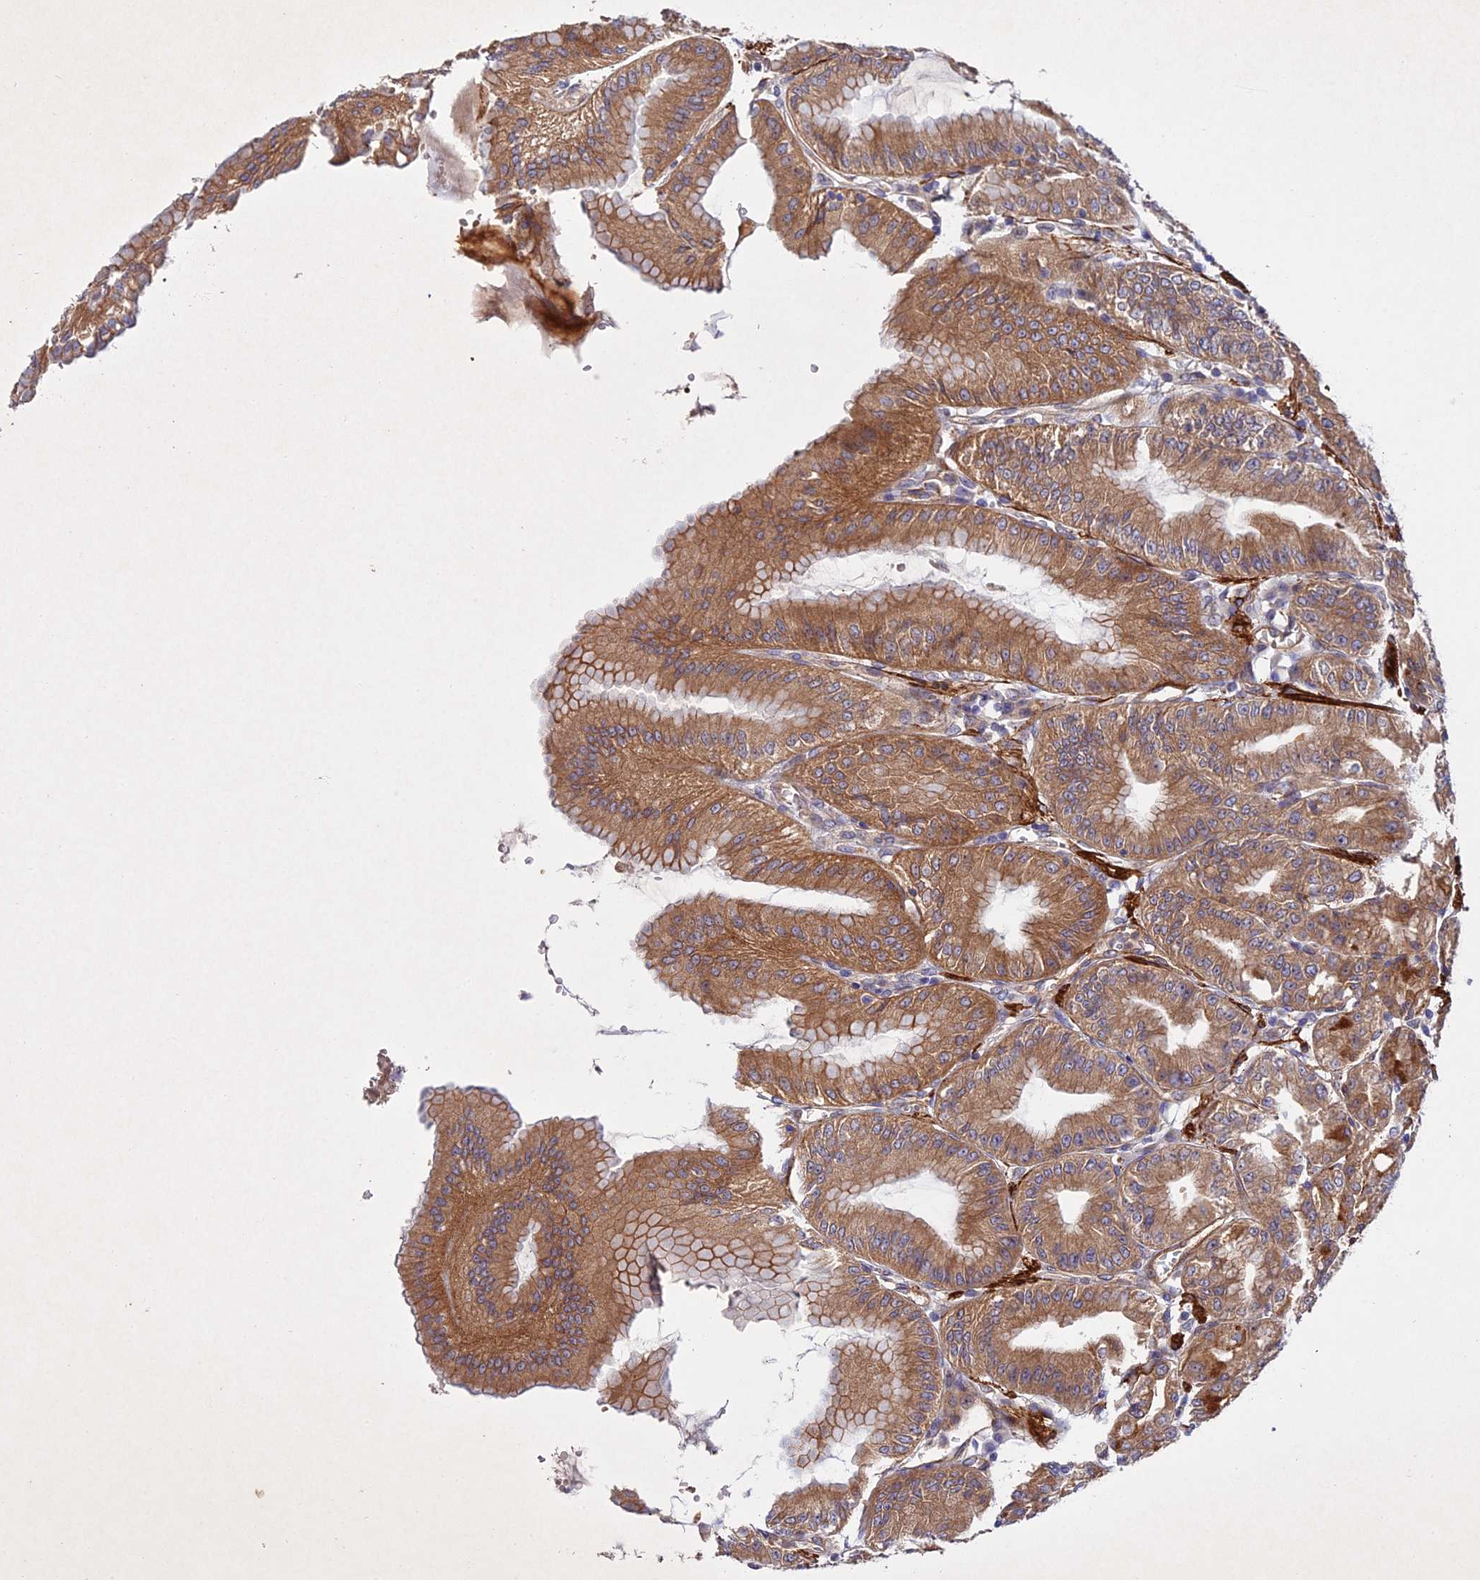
{"staining": {"intensity": "moderate", "quantity": ">75%", "location": "cytoplasmic/membranous"}, "tissue": "stomach", "cell_type": "Glandular cells", "image_type": "normal", "snomed": [{"axis": "morphology", "description": "Normal tissue, NOS"}, {"axis": "topography", "description": "Stomach, lower"}], "caption": "Immunohistochemistry (IHC) histopathology image of benign stomach stained for a protein (brown), which shows medium levels of moderate cytoplasmic/membranous positivity in about >75% of glandular cells.", "gene": "RALGAPA2", "patient": {"sex": "male", "age": 71}}